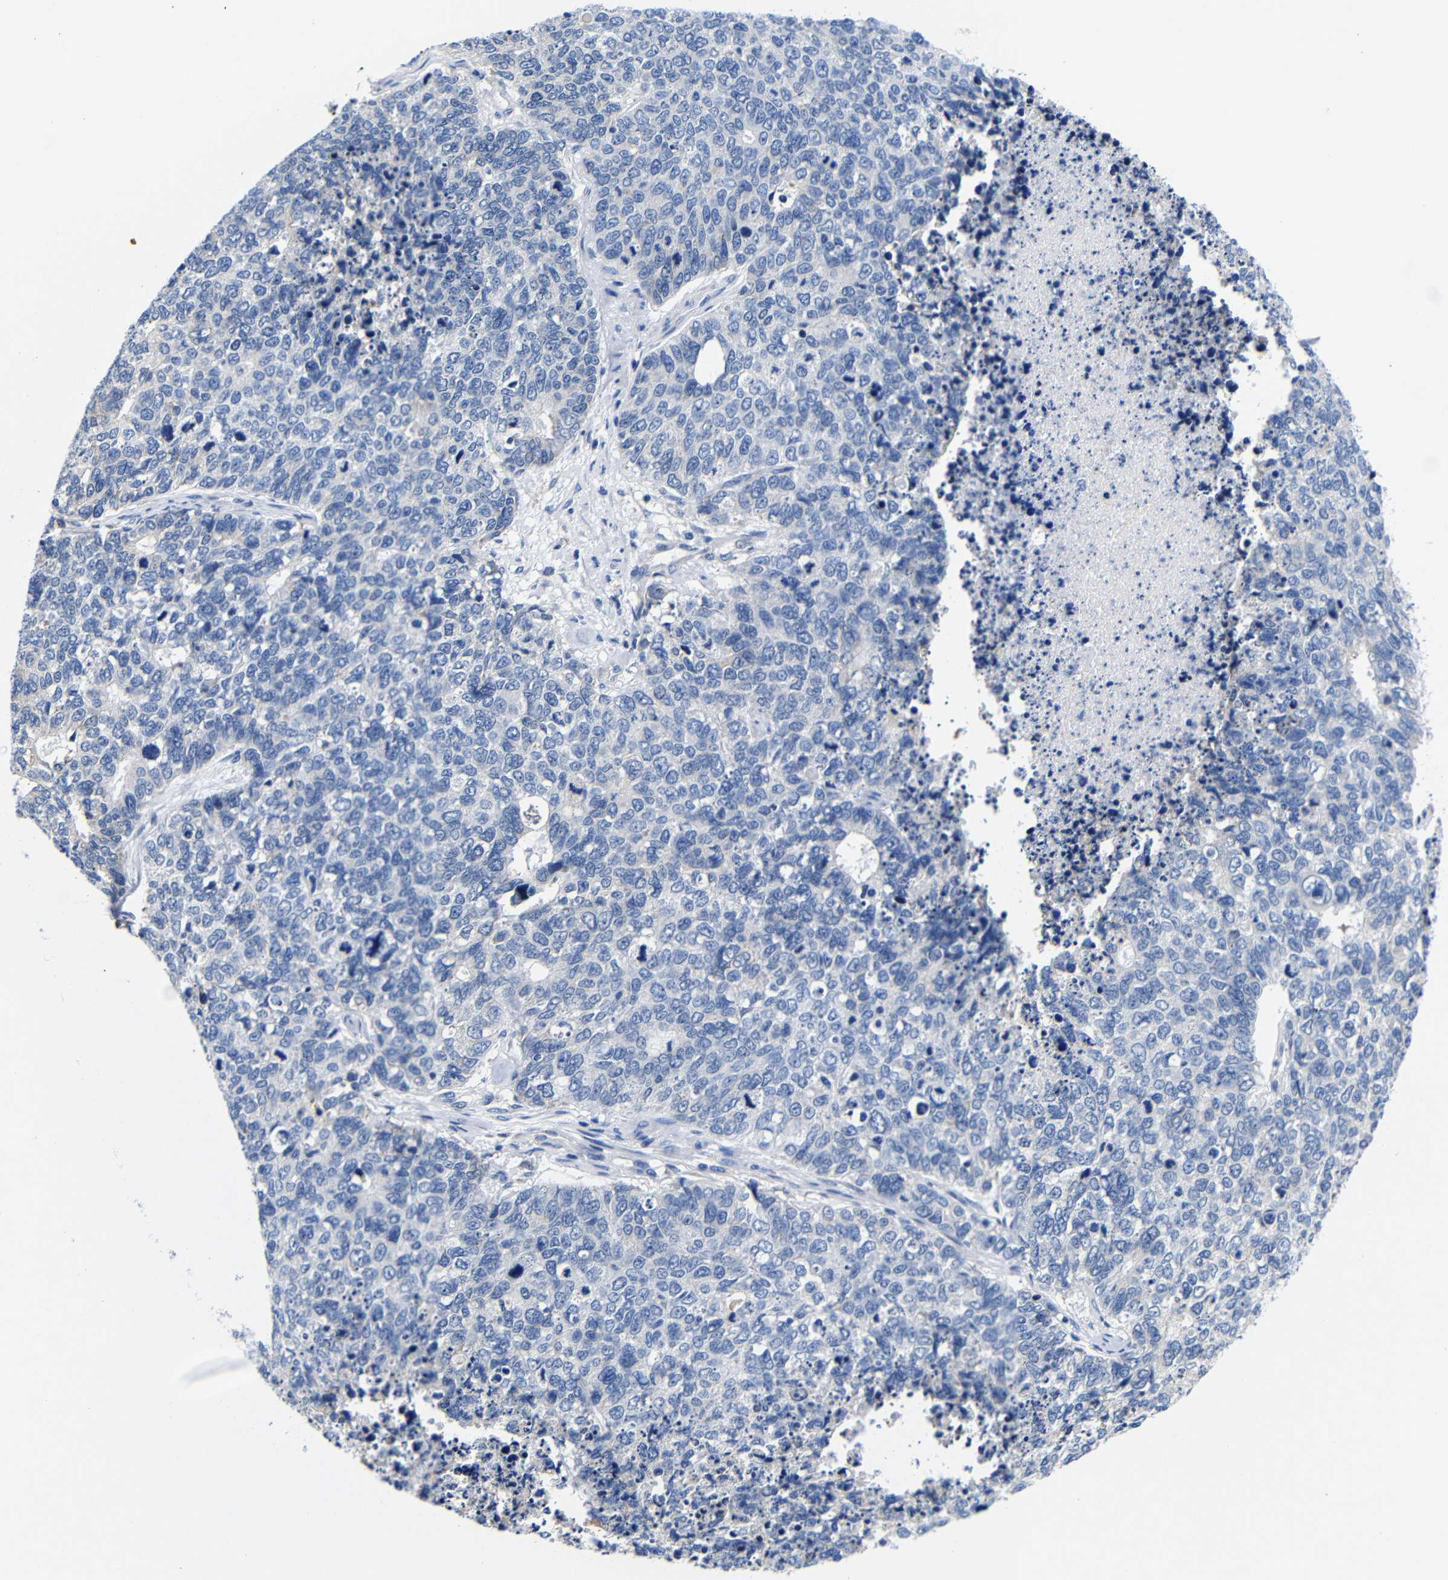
{"staining": {"intensity": "negative", "quantity": "none", "location": "none"}, "tissue": "cervical cancer", "cell_type": "Tumor cells", "image_type": "cancer", "snomed": [{"axis": "morphology", "description": "Squamous cell carcinoma, NOS"}, {"axis": "topography", "description": "Cervix"}], "caption": "A histopathology image of human cervical cancer (squamous cell carcinoma) is negative for staining in tumor cells.", "gene": "CLEC4G", "patient": {"sex": "female", "age": 63}}